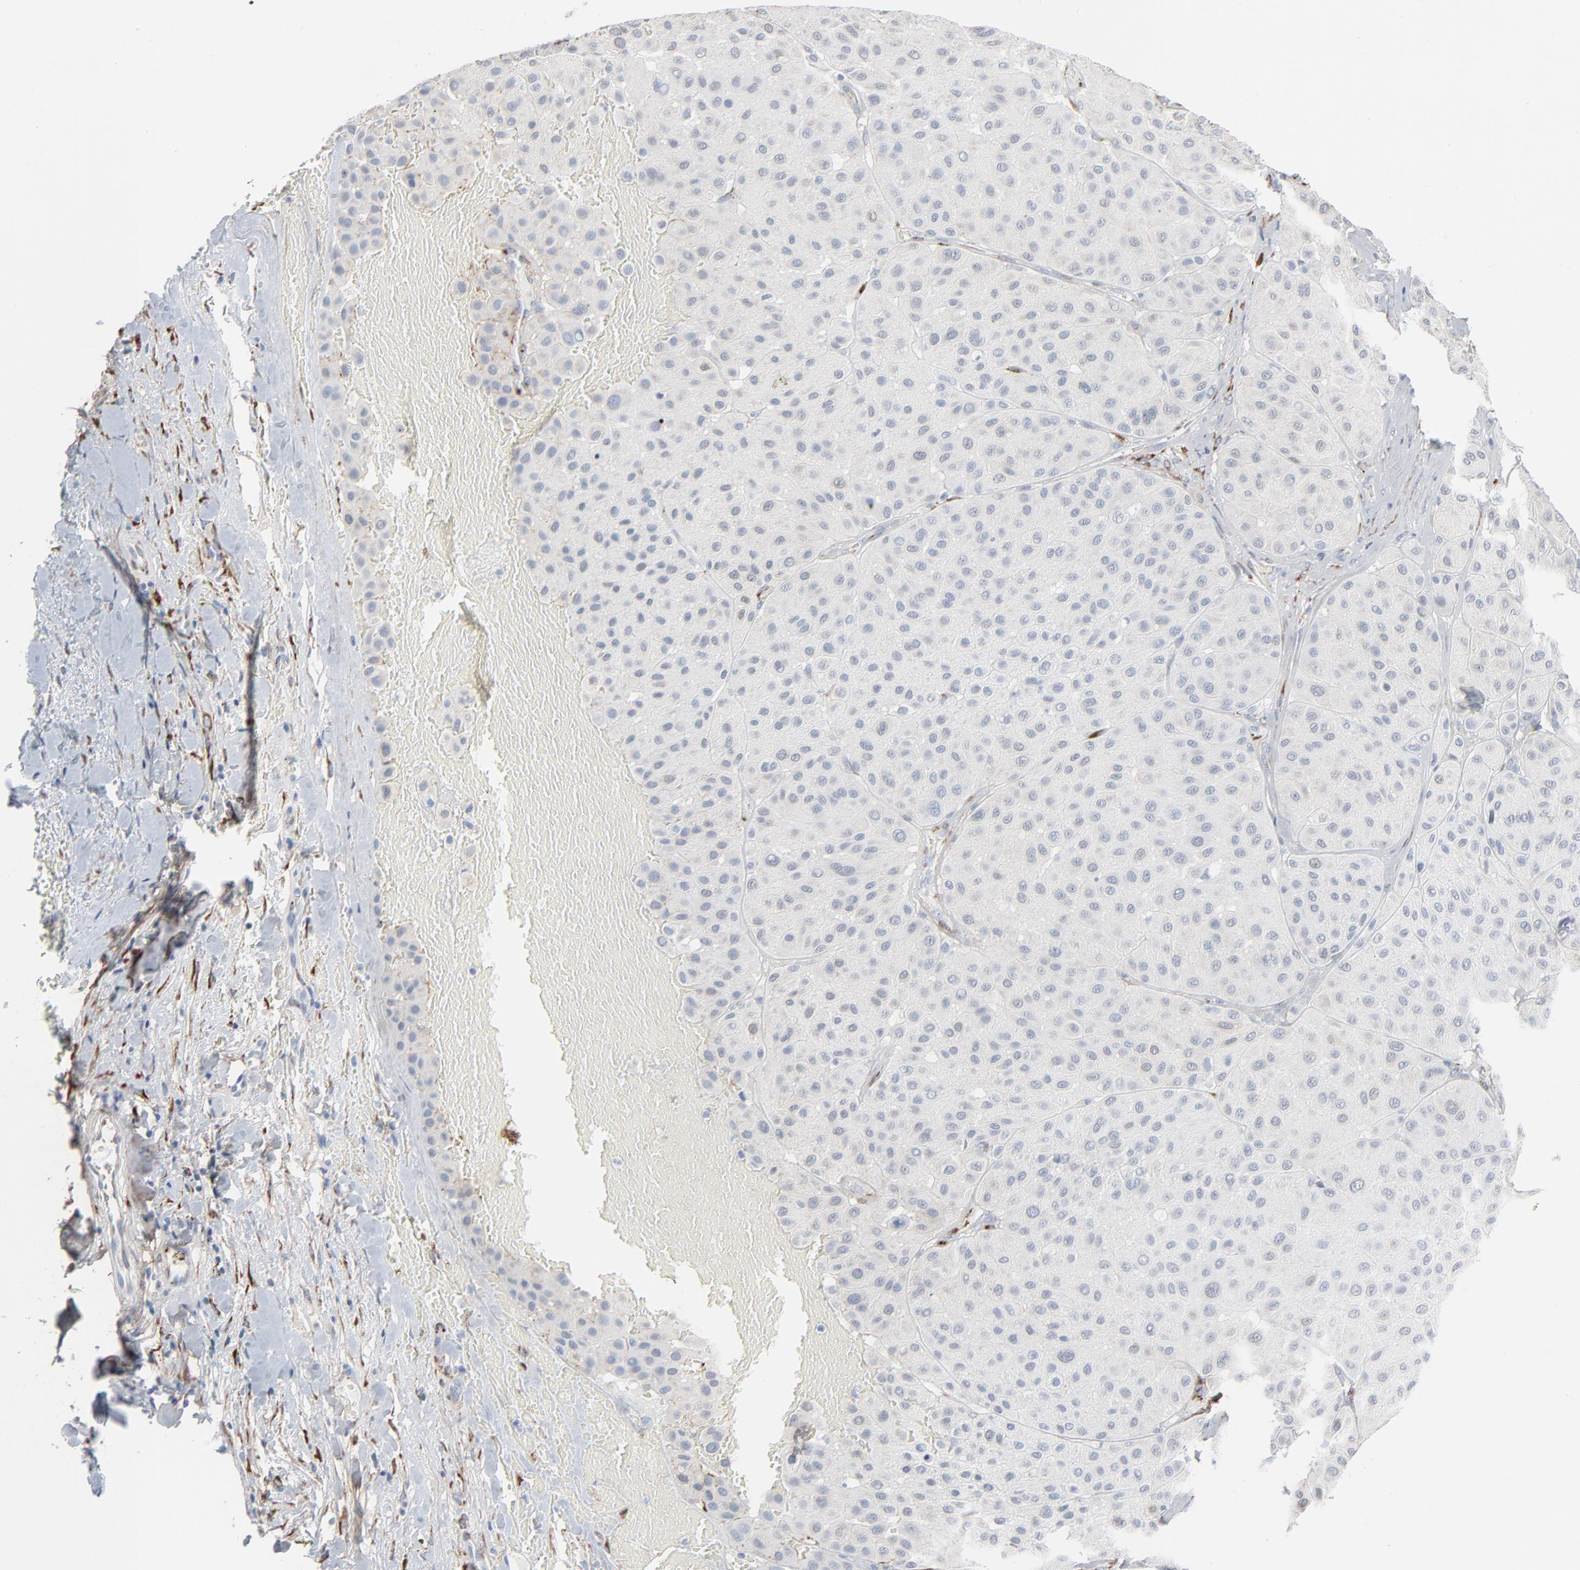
{"staining": {"intensity": "negative", "quantity": "none", "location": "none"}, "tissue": "melanoma", "cell_type": "Tumor cells", "image_type": "cancer", "snomed": [{"axis": "morphology", "description": "Normal tissue, NOS"}, {"axis": "morphology", "description": "Malignant melanoma, Metastatic site"}, {"axis": "topography", "description": "Skin"}], "caption": "Immunohistochemical staining of melanoma shows no significant positivity in tumor cells.", "gene": "BGN", "patient": {"sex": "male", "age": 41}}